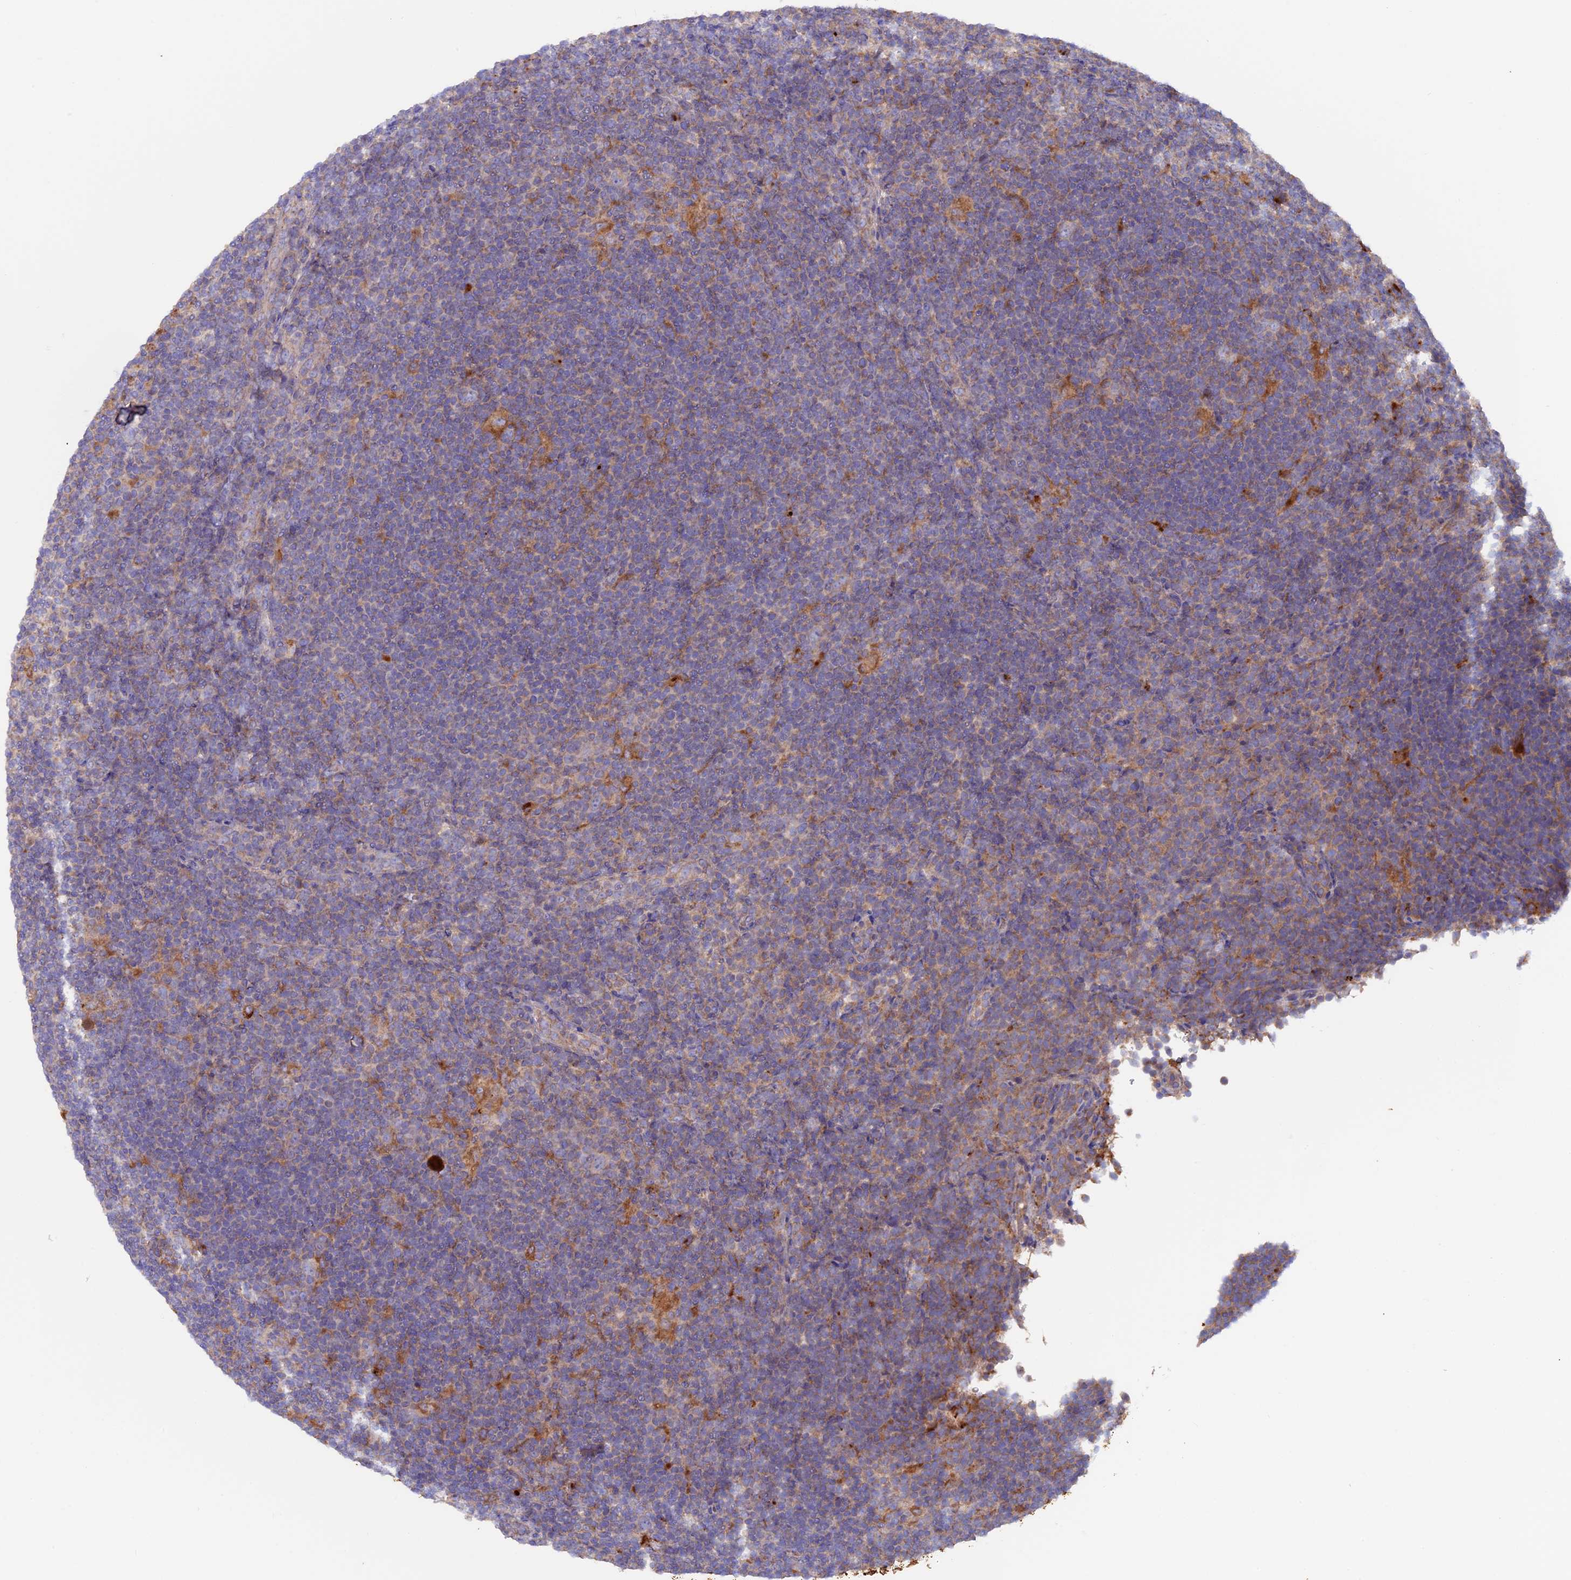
{"staining": {"intensity": "negative", "quantity": "none", "location": "none"}, "tissue": "lymphoma", "cell_type": "Tumor cells", "image_type": "cancer", "snomed": [{"axis": "morphology", "description": "Hodgkin's disease, NOS"}, {"axis": "topography", "description": "Lymph node"}], "caption": "Immunohistochemistry (IHC) photomicrograph of Hodgkin's disease stained for a protein (brown), which displays no positivity in tumor cells.", "gene": "PTPN9", "patient": {"sex": "female", "age": 57}}